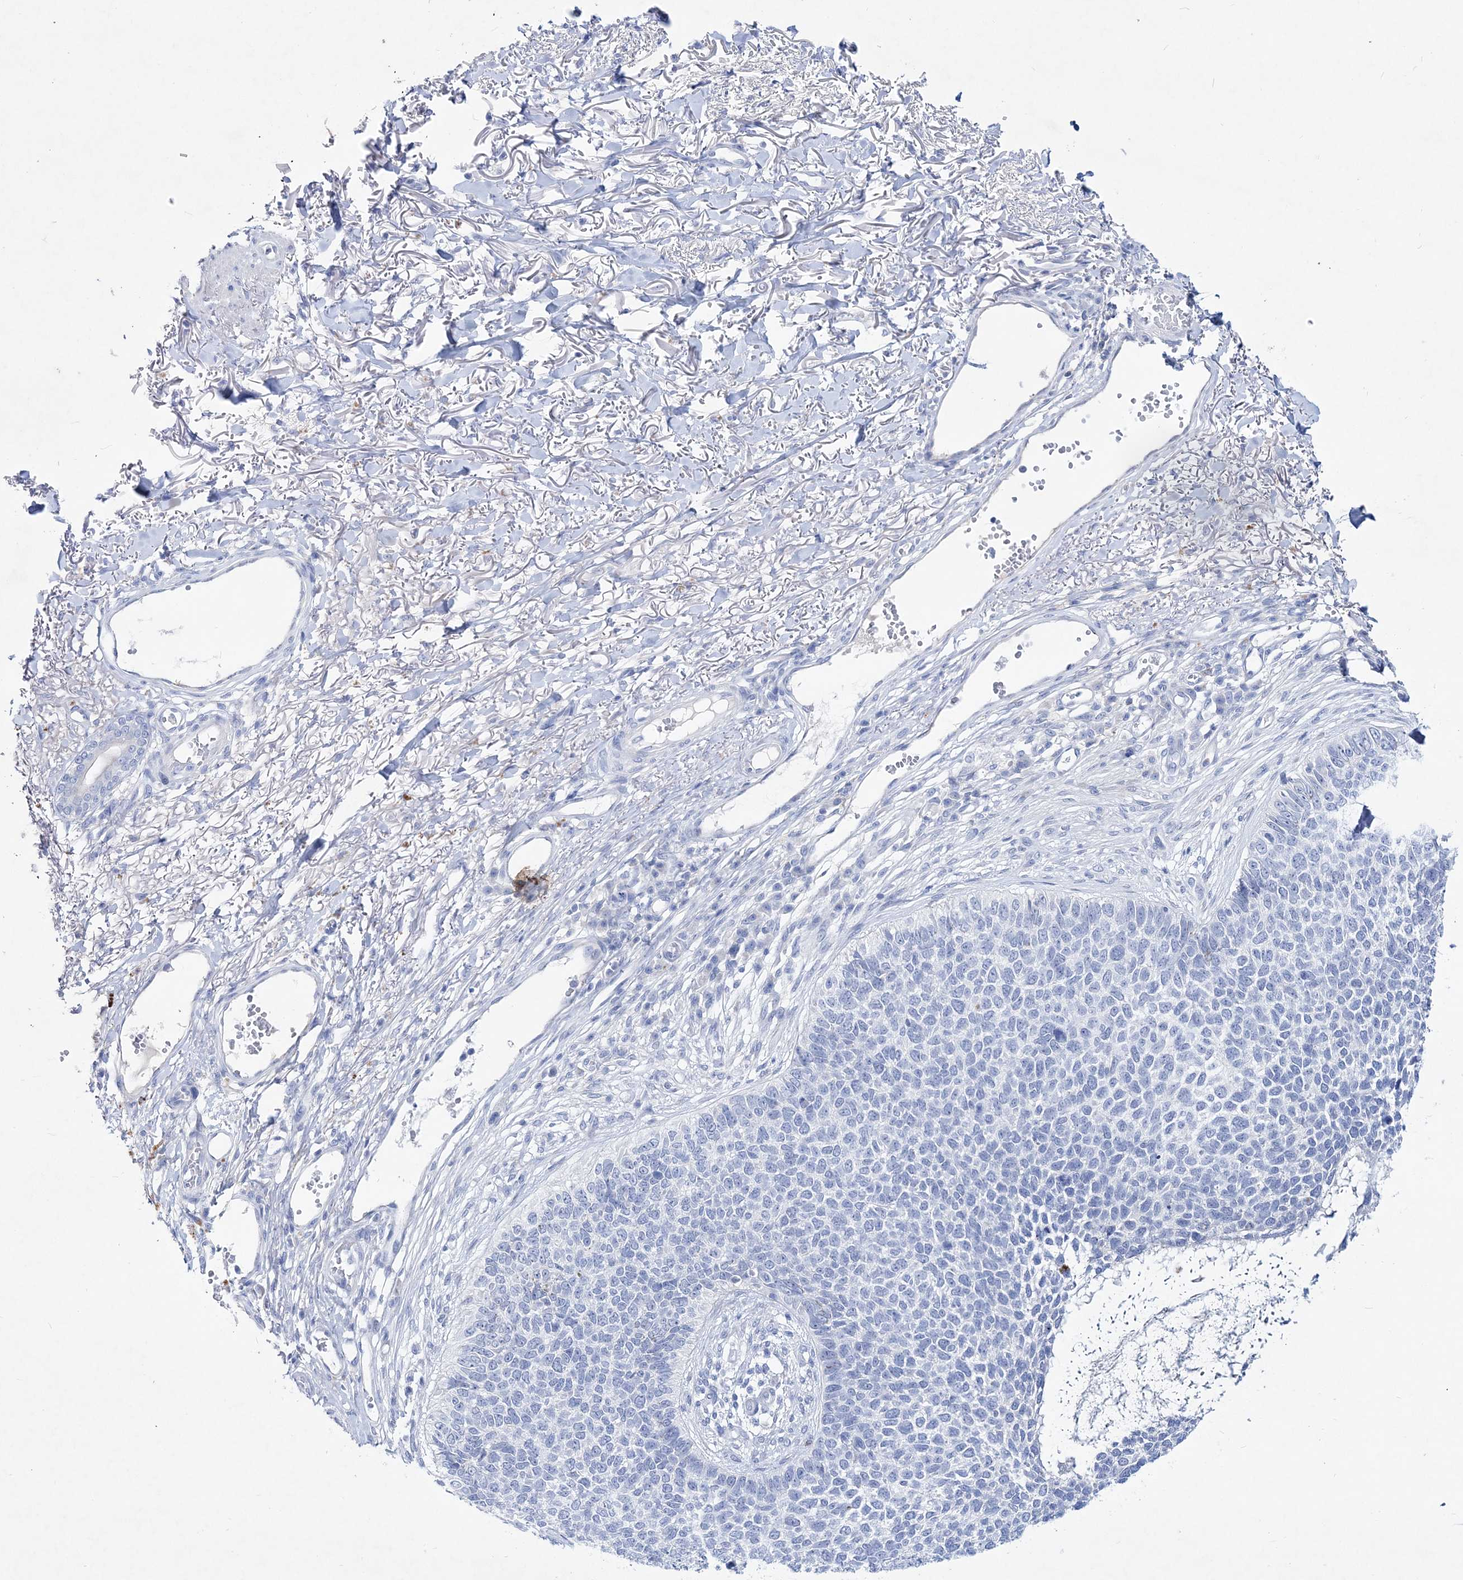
{"staining": {"intensity": "negative", "quantity": "none", "location": "none"}, "tissue": "skin cancer", "cell_type": "Tumor cells", "image_type": "cancer", "snomed": [{"axis": "morphology", "description": "Basal cell carcinoma"}, {"axis": "topography", "description": "Skin"}], "caption": "Immunohistochemistry (IHC) histopathology image of neoplastic tissue: human skin cancer stained with DAB exhibits no significant protein positivity in tumor cells.", "gene": "SPINK7", "patient": {"sex": "female", "age": 84}}